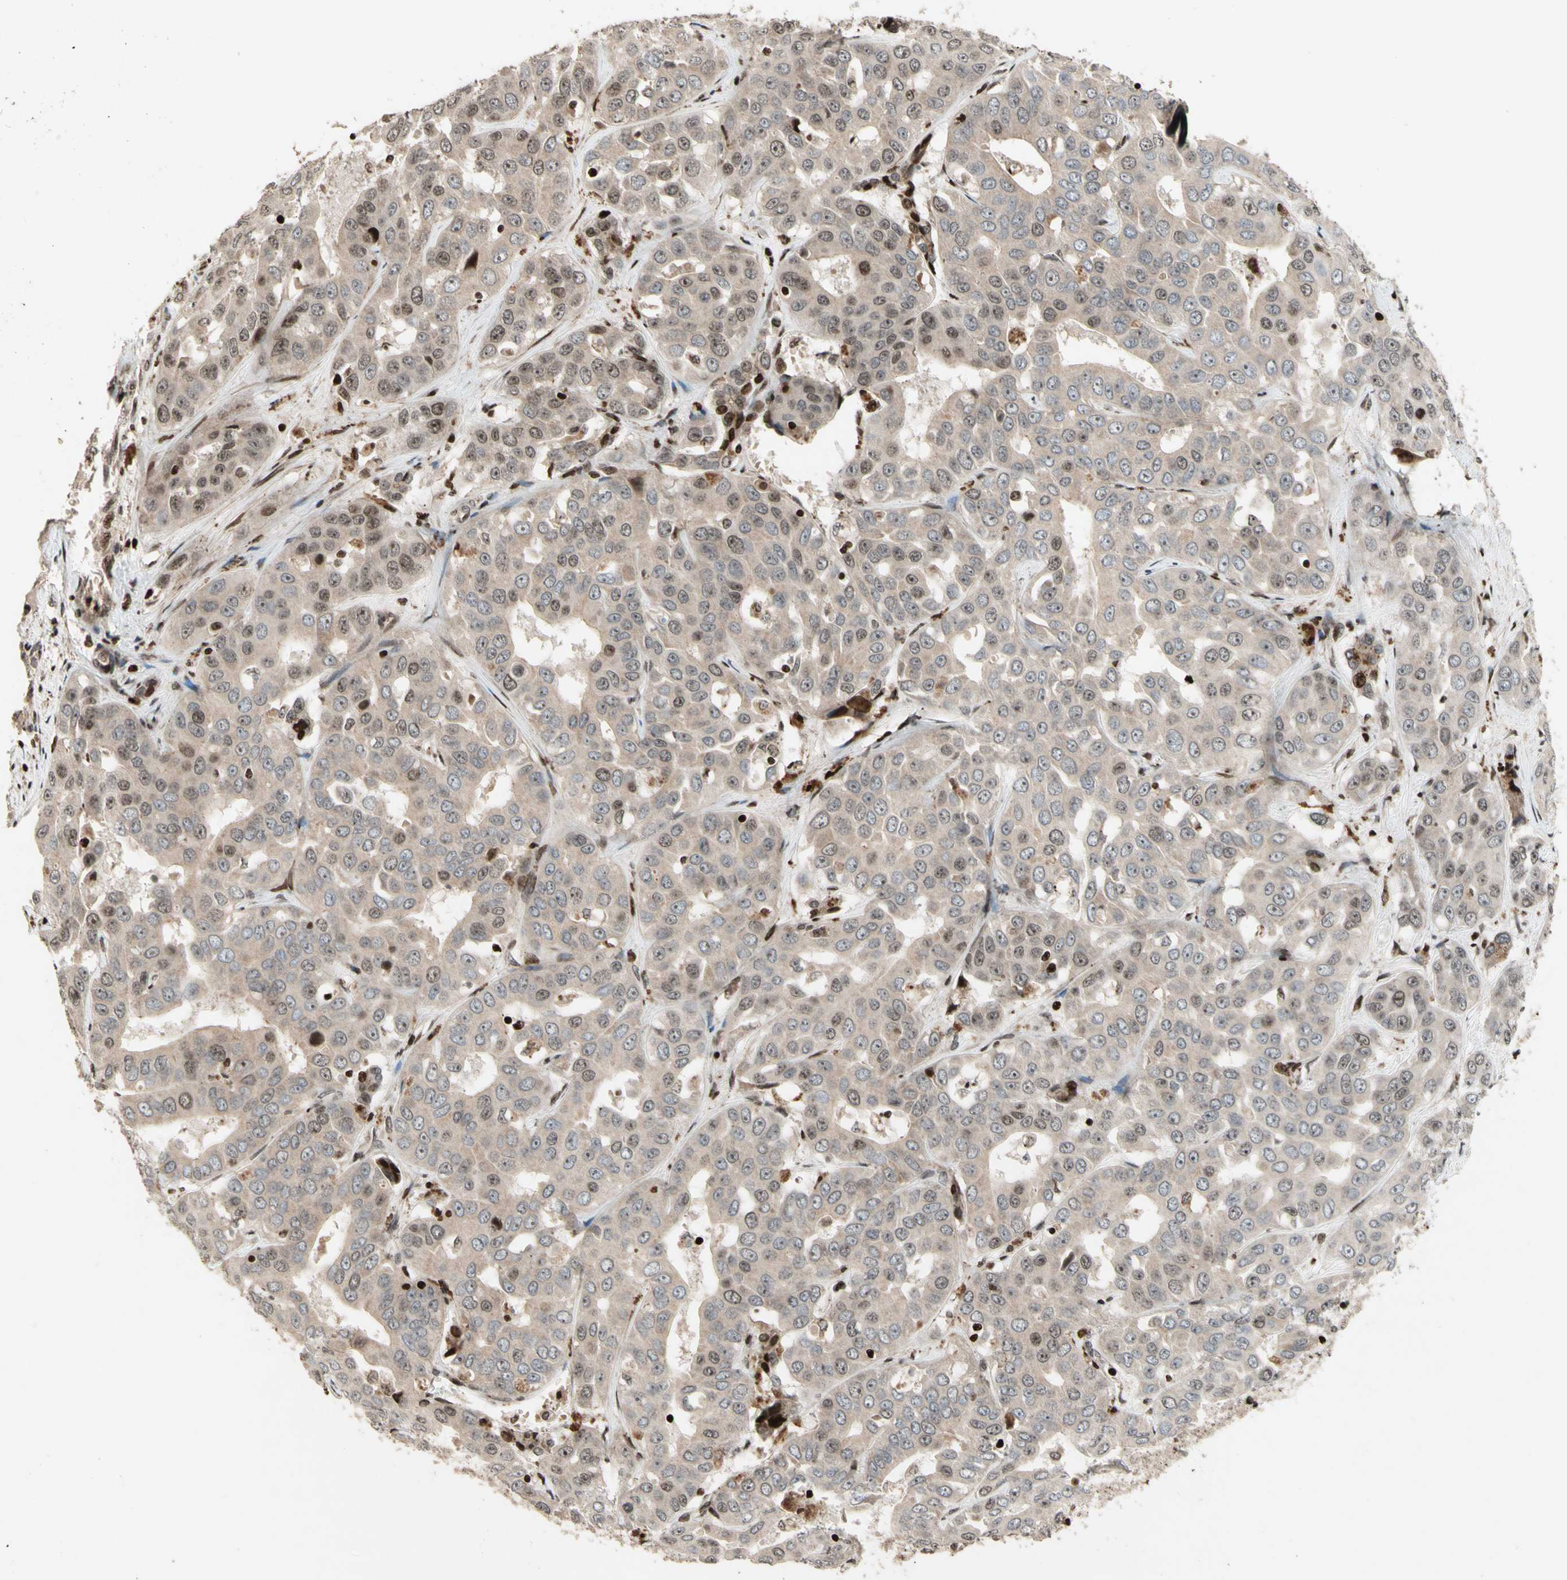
{"staining": {"intensity": "negative", "quantity": "none", "location": "none"}, "tissue": "liver cancer", "cell_type": "Tumor cells", "image_type": "cancer", "snomed": [{"axis": "morphology", "description": "Cholangiocarcinoma"}, {"axis": "topography", "description": "Liver"}], "caption": "IHC micrograph of neoplastic tissue: cholangiocarcinoma (liver) stained with DAB (3,3'-diaminobenzidine) demonstrates no significant protein expression in tumor cells. The staining was performed using DAB to visualize the protein expression in brown, while the nuclei were stained in blue with hematoxylin (Magnification: 20x).", "gene": "POLA1", "patient": {"sex": "female", "age": 52}}